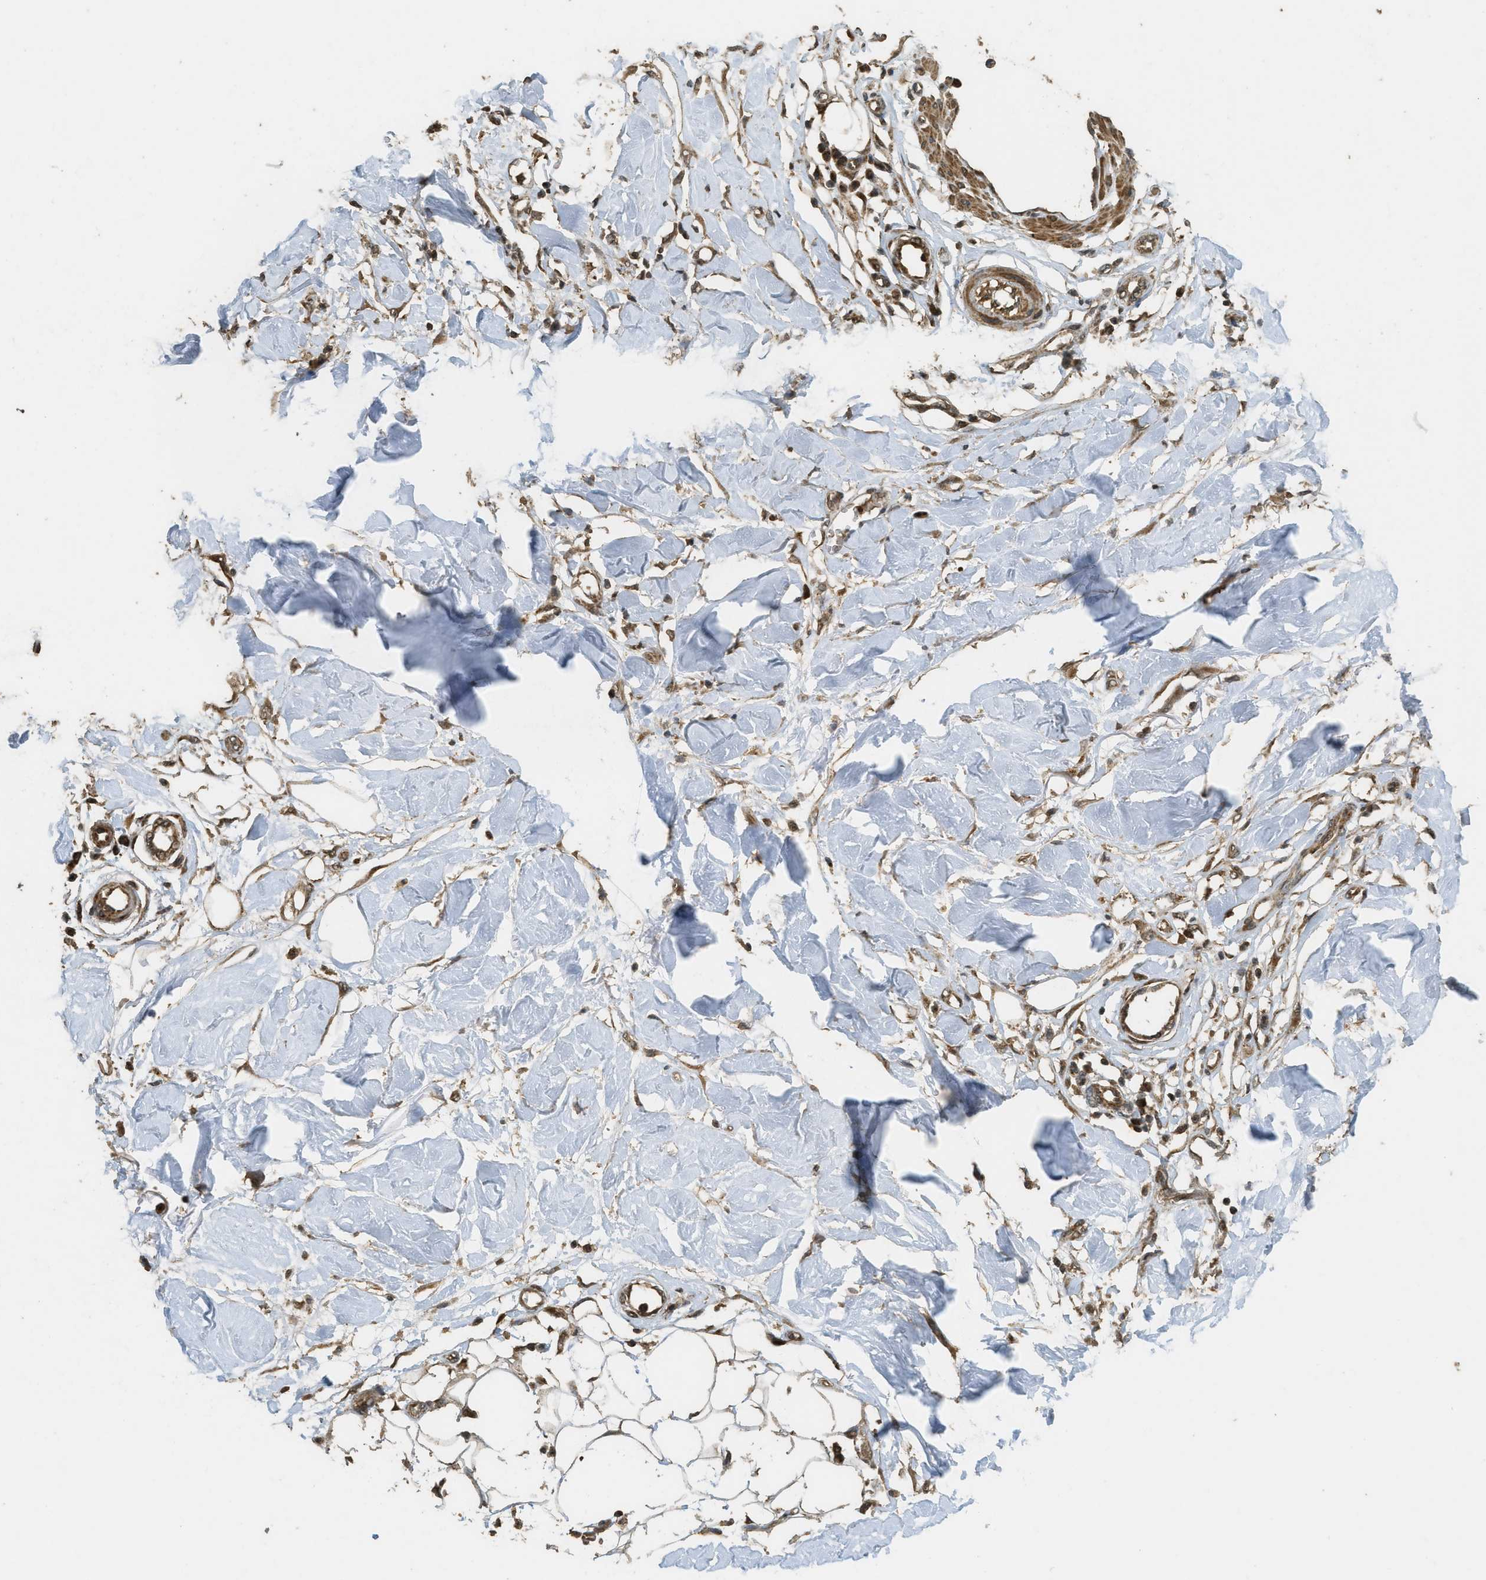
{"staining": {"intensity": "moderate", "quantity": "25%-75%", "location": "cytoplasmic/membranous,nuclear"}, "tissue": "adipose tissue", "cell_type": "Adipocytes", "image_type": "normal", "snomed": [{"axis": "morphology", "description": "Normal tissue, NOS"}, {"axis": "morphology", "description": "Squamous cell carcinoma, NOS"}, {"axis": "topography", "description": "Skin"}, {"axis": "topography", "description": "Peripheral nerve tissue"}], "caption": "Immunohistochemical staining of normal adipose tissue reveals moderate cytoplasmic/membranous,nuclear protein expression in approximately 25%-75% of adipocytes.", "gene": "CTPS1", "patient": {"sex": "male", "age": 83}}